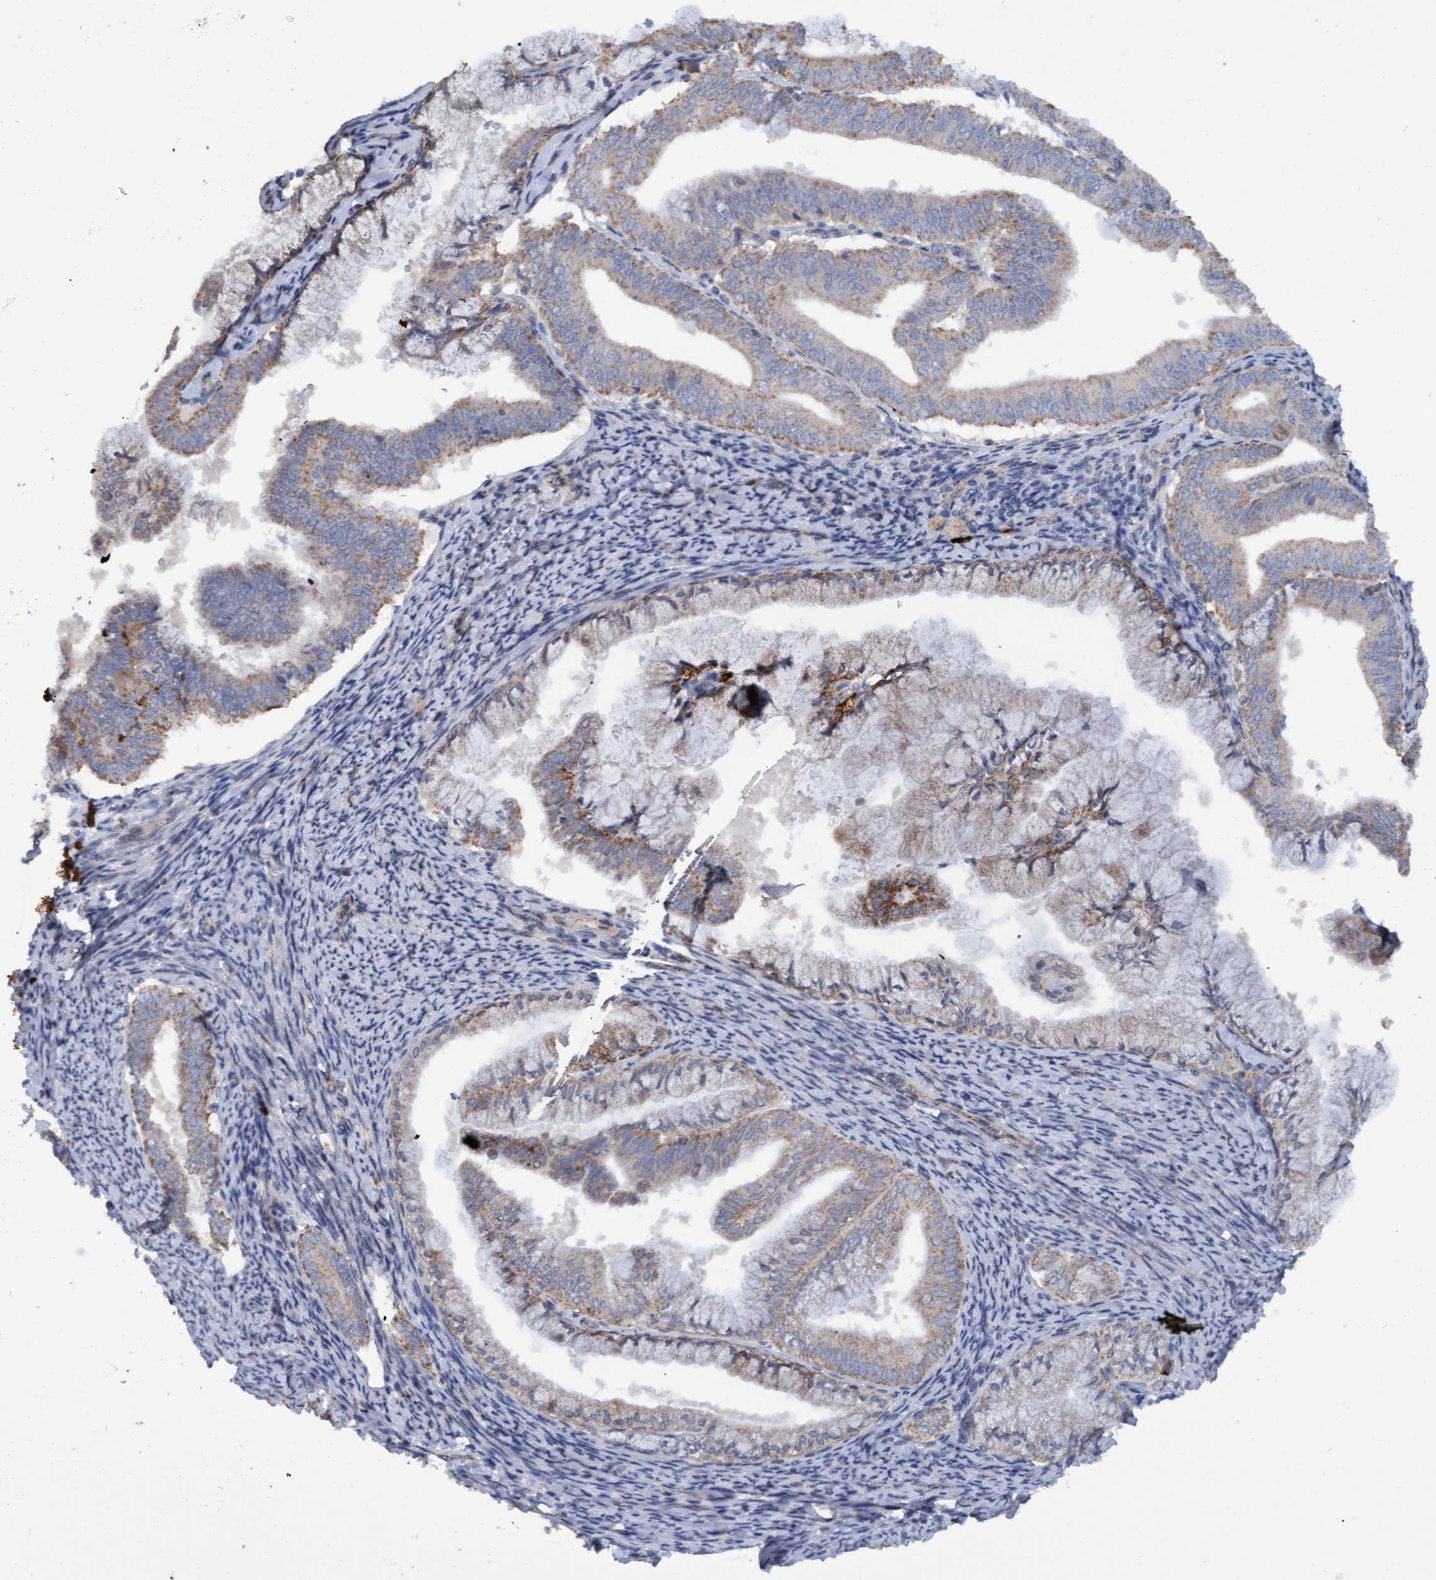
{"staining": {"intensity": "weak", "quantity": ">75%", "location": "cytoplasmic/membranous"}, "tissue": "endometrial cancer", "cell_type": "Tumor cells", "image_type": "cancer", "snomed": [{"axis": "morphology", "description": "Adenocarcinoma, NOS"}, {"axis": "topography", "description": "Endometrium"}], "caption": "The histopathology image displays immunohistochemical staining of endometrial adenocarcinoma. There is weak cytoplasmic/membranous staining is identified in approximately >75% of tumor cells.", "gene": "MGLL", "patient": {"sex": "female", "age": 63}}